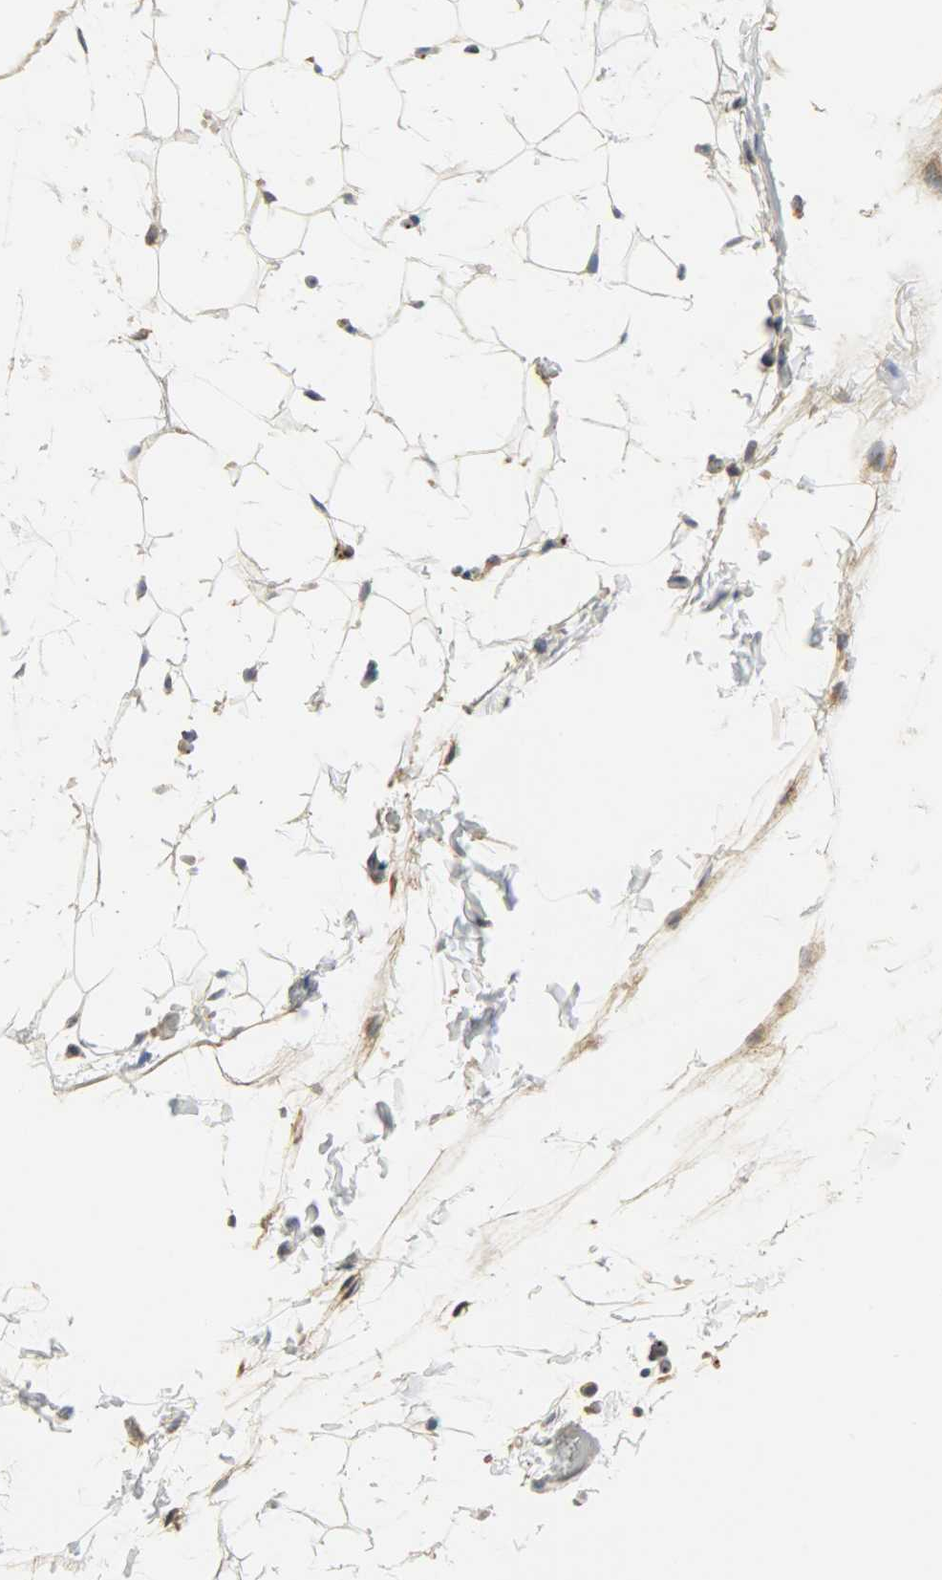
{"staining": {"intensity": "weak", "quantity": ">75%", "location": "cytoplasmic/membranous"}, "tissue": "adipose tissue", "cell_type": "Adipocytes", "image_type": "normal", "snomed": [{"axis": "morphology", "description": "Normal tissue, NOS"}, {"axis": "topography", "description": "Soft tissue"}], "caption": "High-power microscopy captured an immunohistochemistry histopathology image of unremarkable adipose tissue, revealing weak cytoplasmic/membranous staining in approximately >75% of adipocytes.", "gene": "GIT2", "patient": {"sex": "male", "age": 26}}